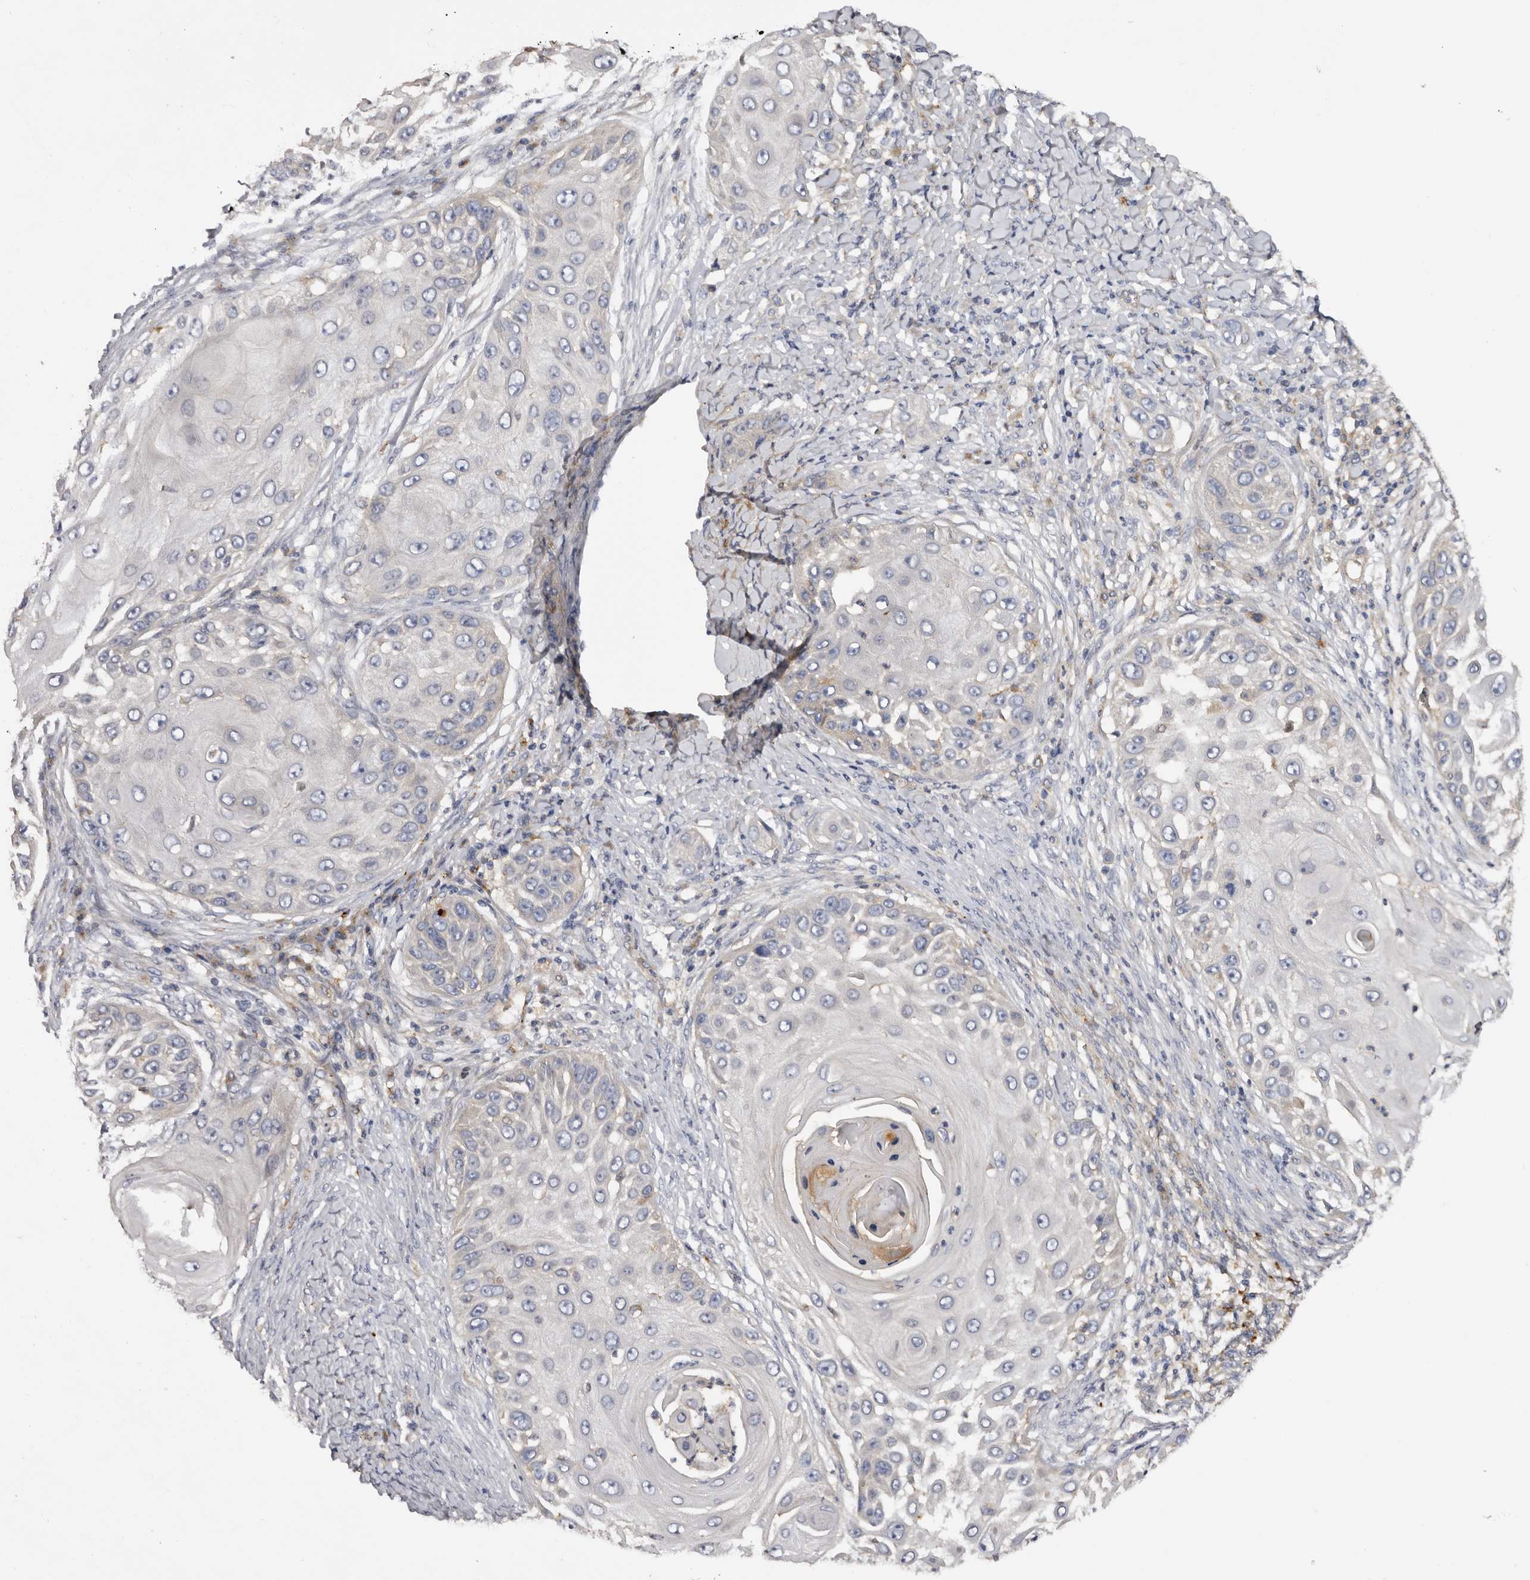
{"staining": {"intensity": "negative", "quantity": "none", "location": "none"}, "tissue": "skin cancer", "cell_type": "Tumor cells", "image_type": "cancer", "snomed": [{"axis": "morphology", "description": "Squamous cell carcinoma, NOS"}, {"axis": "topography", "description": "Skin"}], "caption": "Immunohistochemistry image of neoplastic tissue: human squamous cell carcinoma (skin) stained with DAB (3,3'-diaminobenzidine) reveals no significant protein positivity in tumor cells.", "gene": "INKA2", "patient": {"sex": "female", "age": 44}}